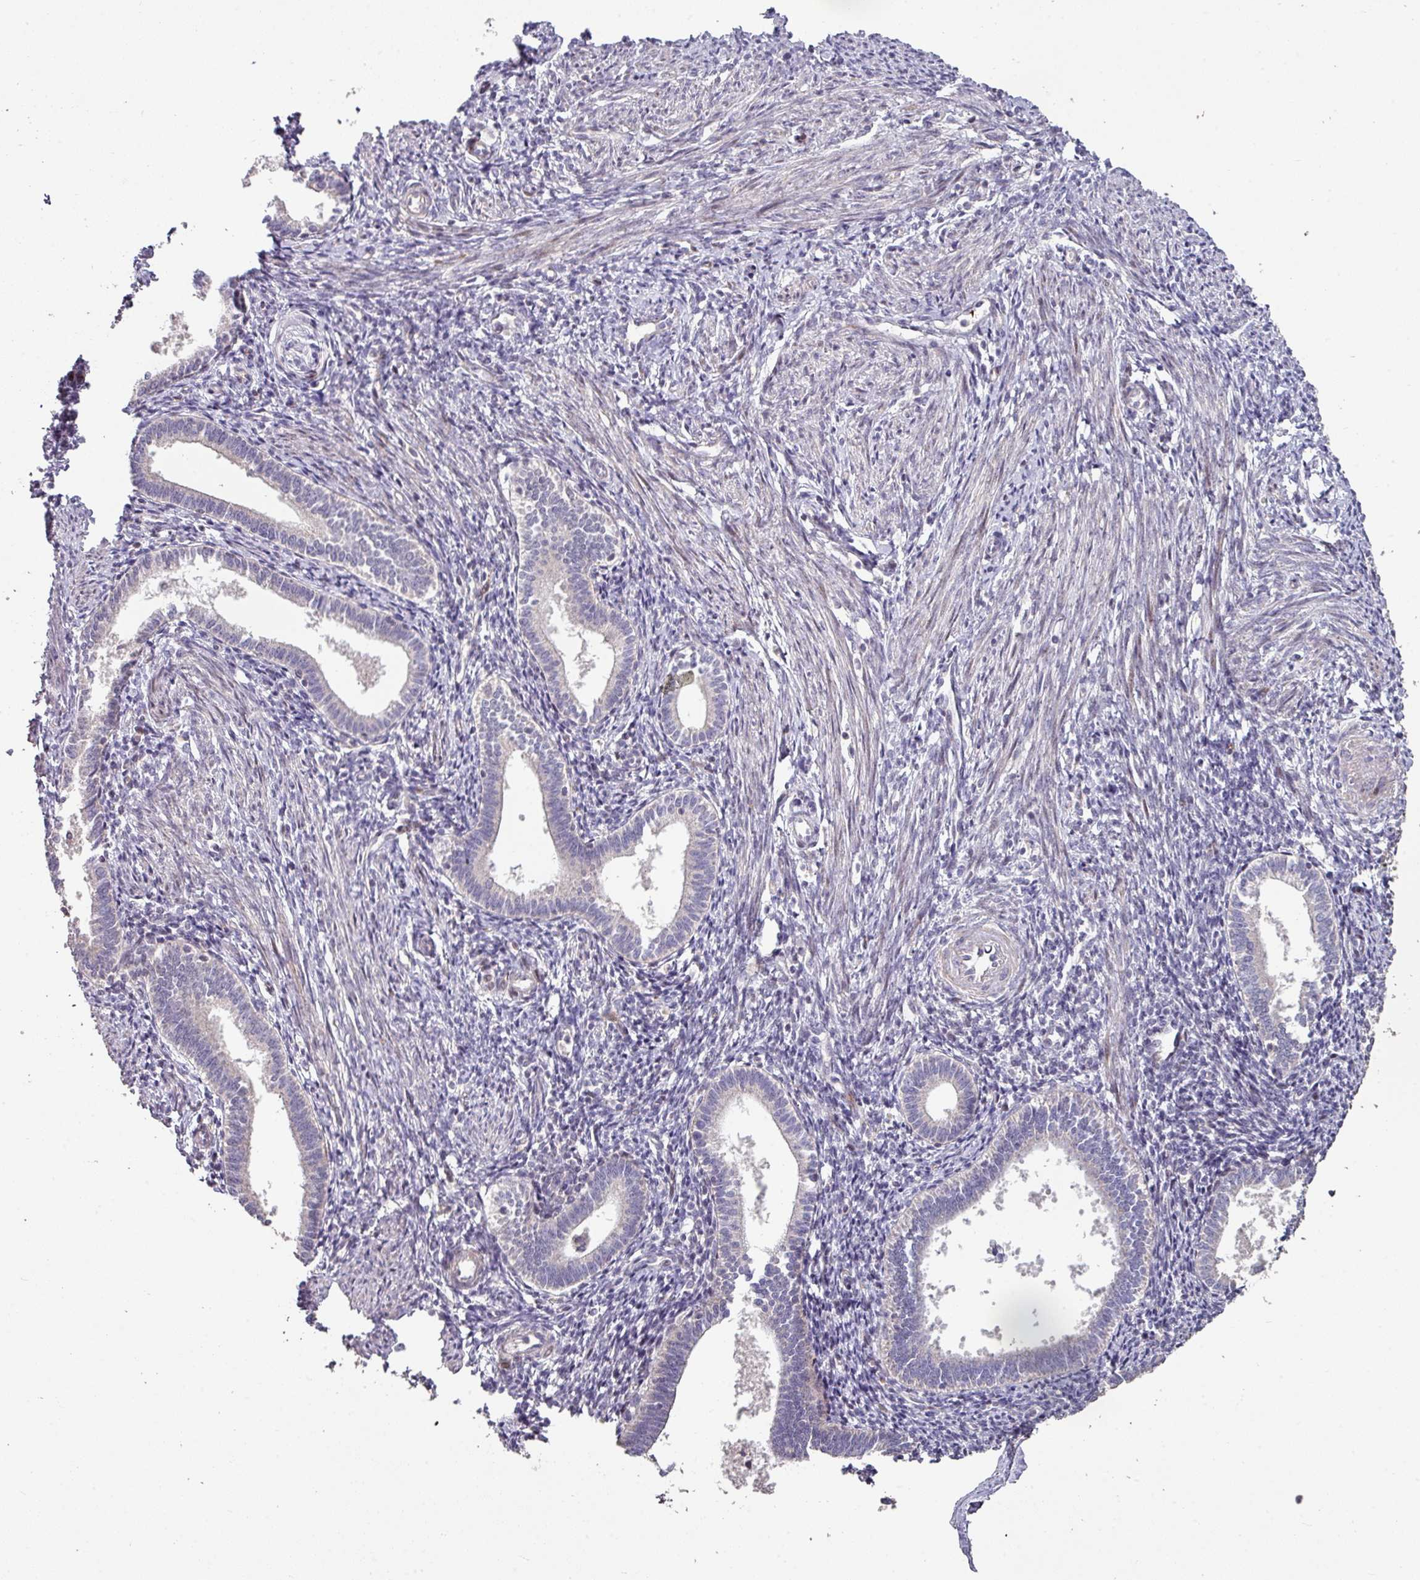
{"staining": {"intensity": "negative", "quantity": "none", "location": "none"}, "tissue": "endometrium", "cell_type": "Cells in endometrial stroma", "image_type": "normal", "snomed": [{"axis": "morphology", "description": "Normal tissue, NOS"}, {"axis": "topography", "description": "Endometrium"}], "caption": "This is a image of immunohistochemistry (IHC) staining of unremarkable endometrium, which shows no staining in cells in endometrial stroma.", "gene": "RPL23A", "patient": {"sex": "female", "age": 41}}